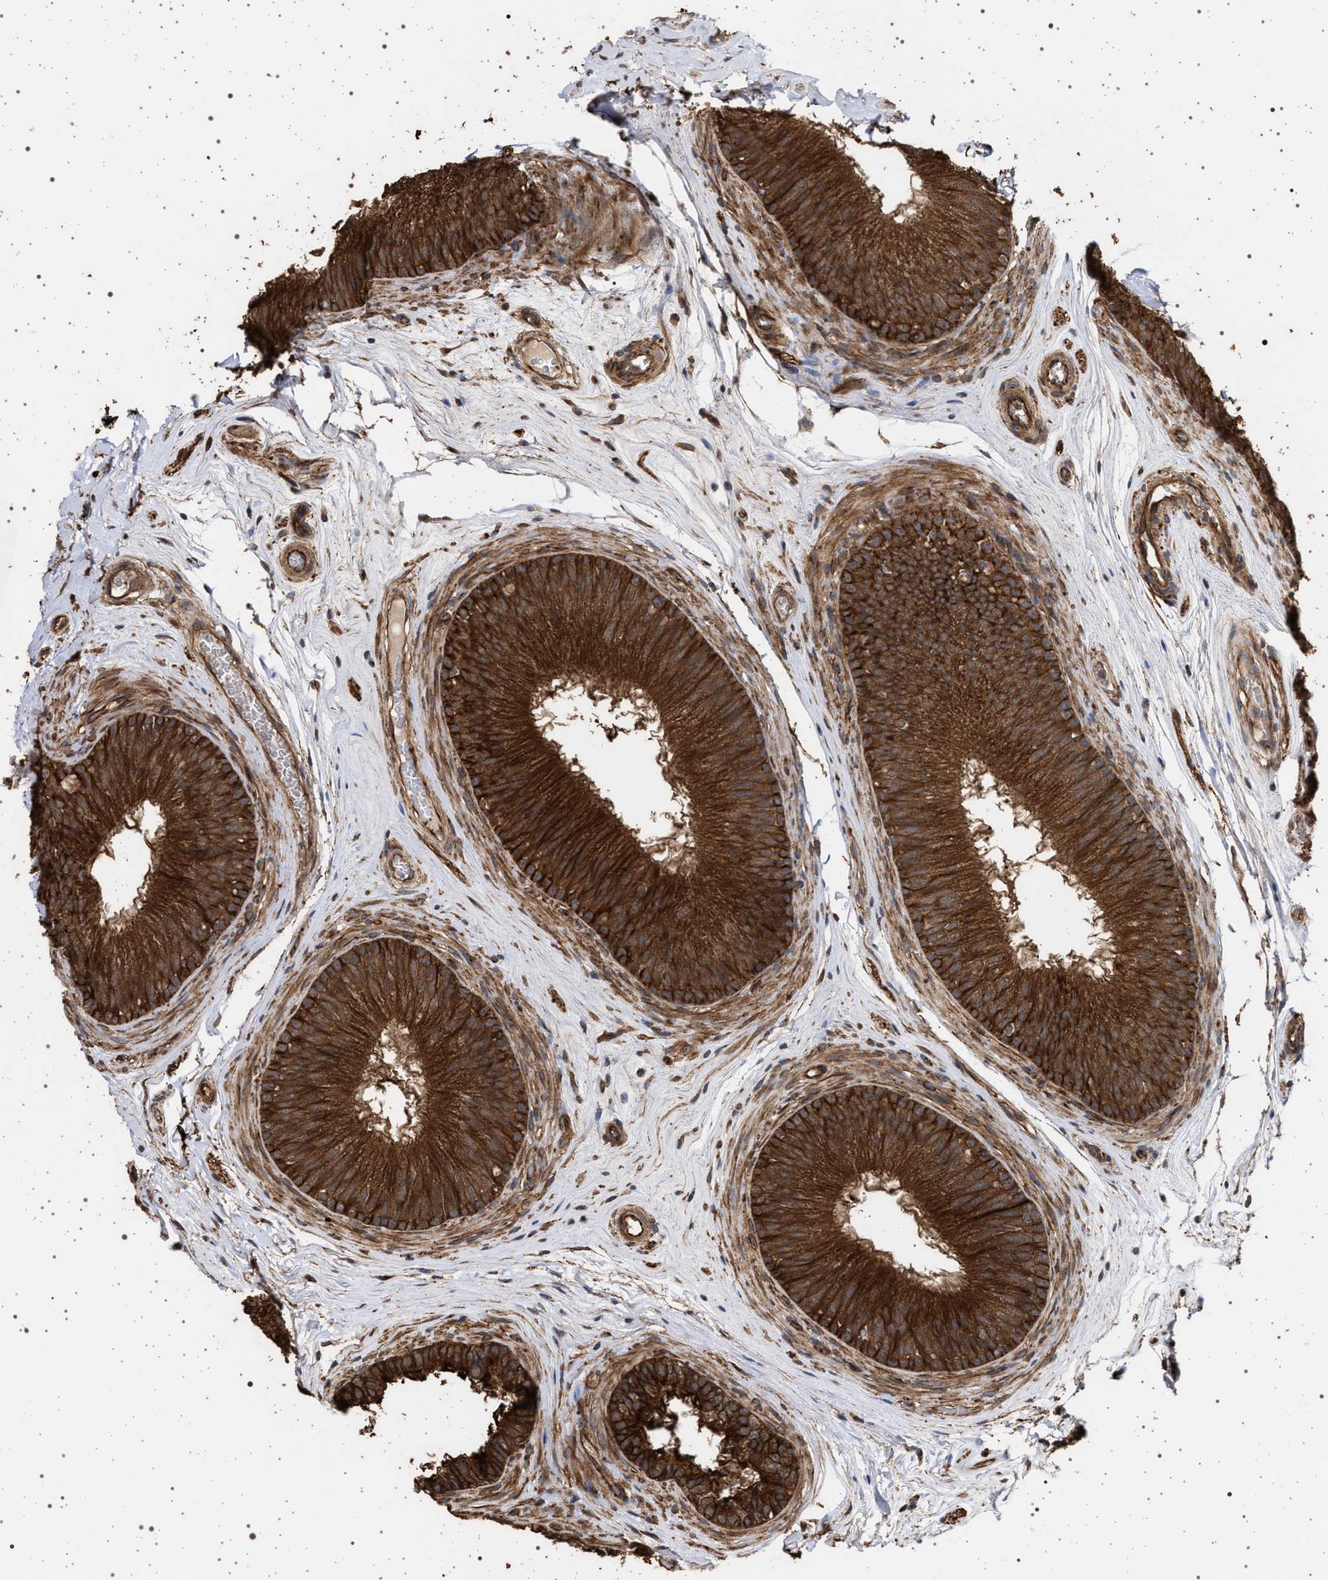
{"staining": {"intensity": "strong", "quantity": ">75%", "location": "cytoplasmic/membranous"}, "tissue": "epididymis", "cell_type": "Glandular cells", "image_type": "normal", "snomed": [{"axis": "morphology", "description": "Normal tissue, NOS"}, {"axis": "topography", "description": "Testis"}, {"axis": "topography", "description": "Epididymis"}], "caption": "A brown stain highlights strong cytoplasmic/membranous staining of a protein in glandular cells of normal human epididymis. (Brightfield microscopy of DAB IHC at high magnification).", "gene": "IFT20", "patient": {"sex": "male", "age": 36}}